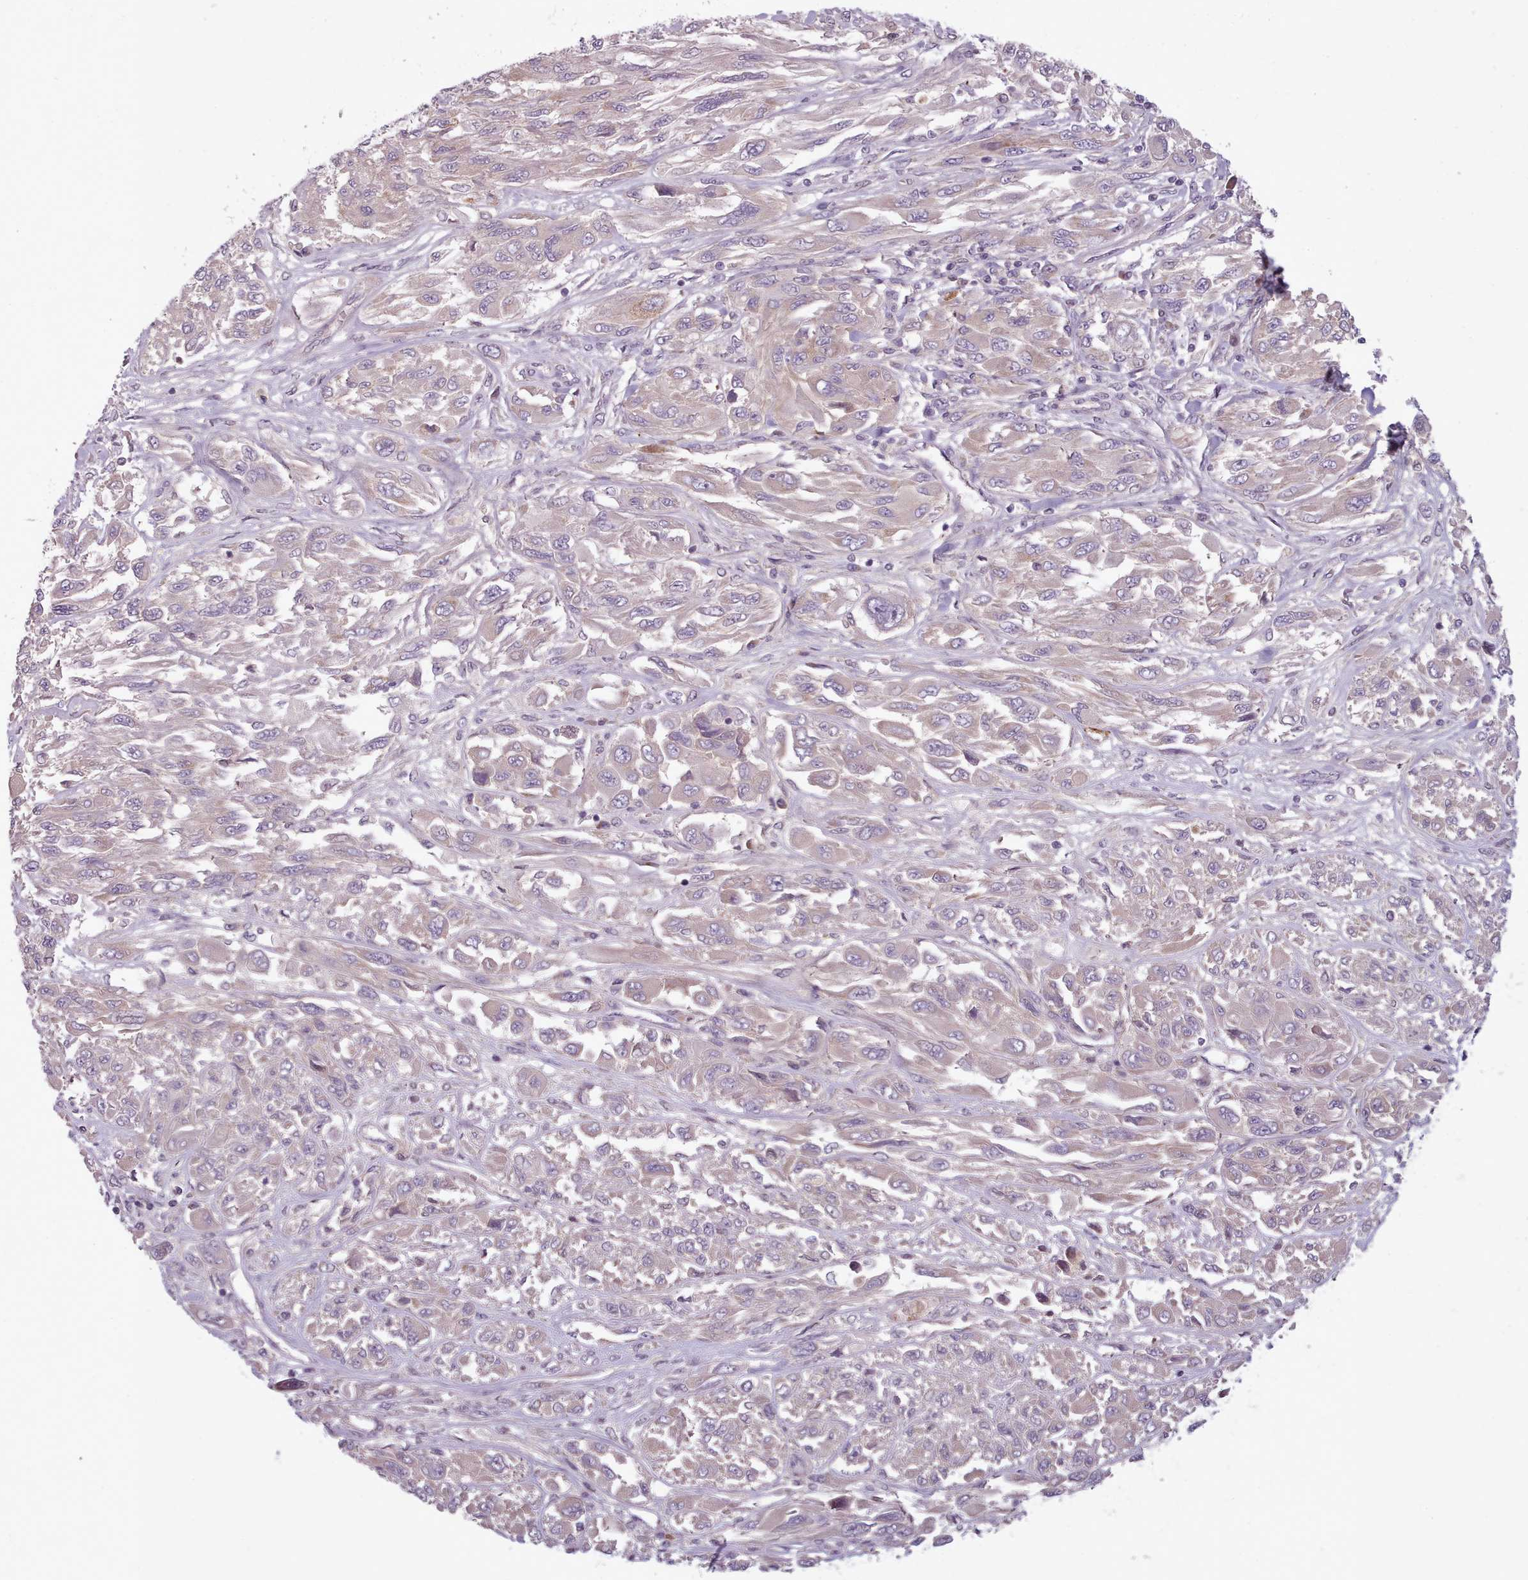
{"staining": {"intensity": "weak", "quantity": "25%-75%", "location": "cytoplasmic/membranous"}, "tissue": "melanoma", "cell_type": "Tumor cells", "image_type": "cancer", "snomed": [{"axis": "morphology", "description": "Malignant melanoma, NOS"}, {"axis": "topography", "description": "Skin"}], "caption": "Melanoma stained for a protein (brown) demonstrates weak cytoplasmic/membranous positive positivity in approximately 25%-75% of tumor cells.", "gene": "LAPTM5", "patient": {"sex": "female", "age": 91}}